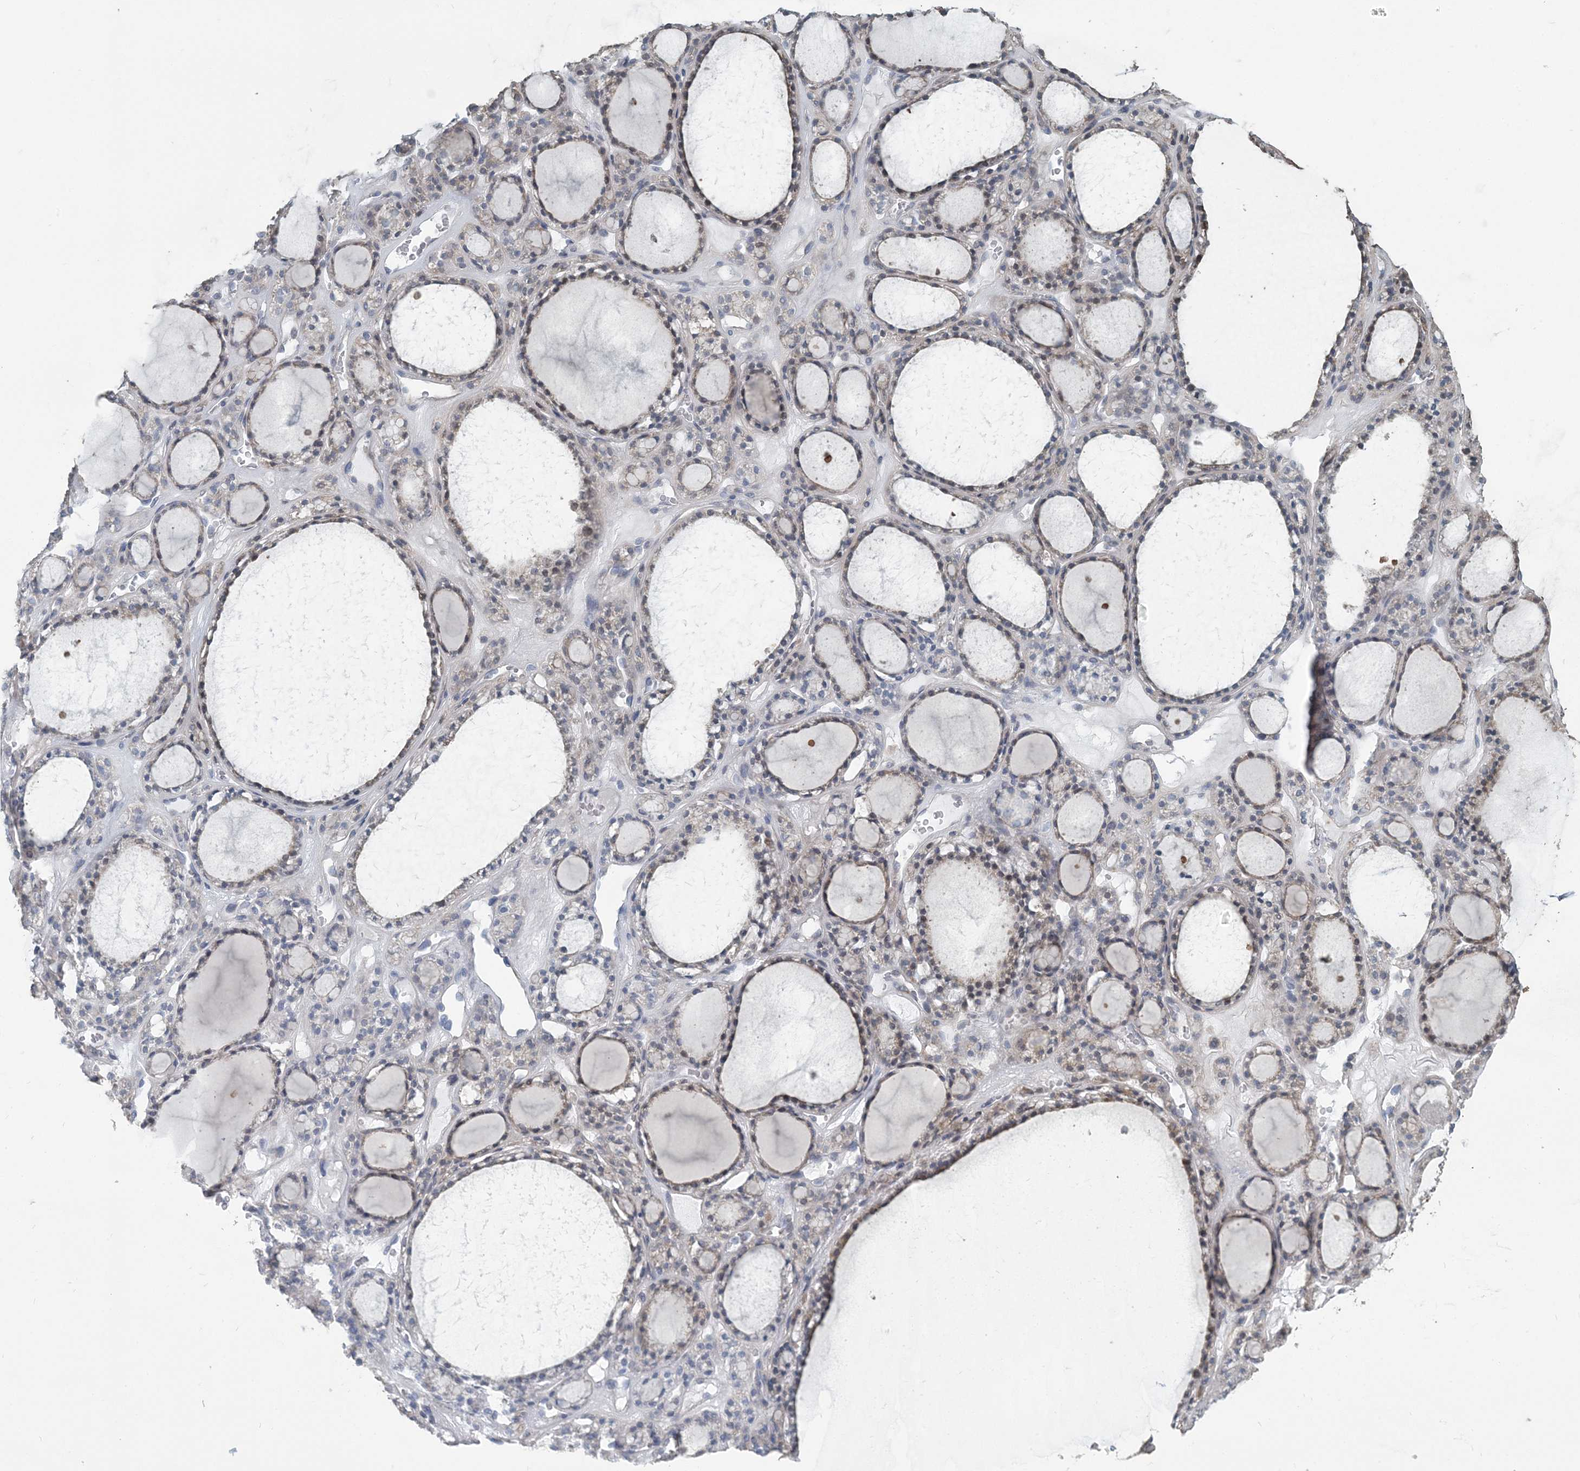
{"staining": {"intensity": "weak", "quantity": "25%-75%", "location": "cytoplasmic/membranous"}, "tissue": "thyroid gland", "cell_type": "Glandular cells", "image_type": "normal", "snomed": [{"axis": "morphology", "description": "Normal tissue, NOS"}, {"axis": "topography", "description": "Thyroid gland"}], "caption": "An immunohistochemistry (IHC) micrograph of benign tissue is shown. Protein staining in brown labels weak cytoplasmic/membranous positivity in thyroid gland within glandular cells. The staining was performed using DAB, with brown indicating positive protein expression. Nuclei are stained blue with hematoxylin.", "gene": "CMBL", "patient": {"sex": "female", "age": 28}}